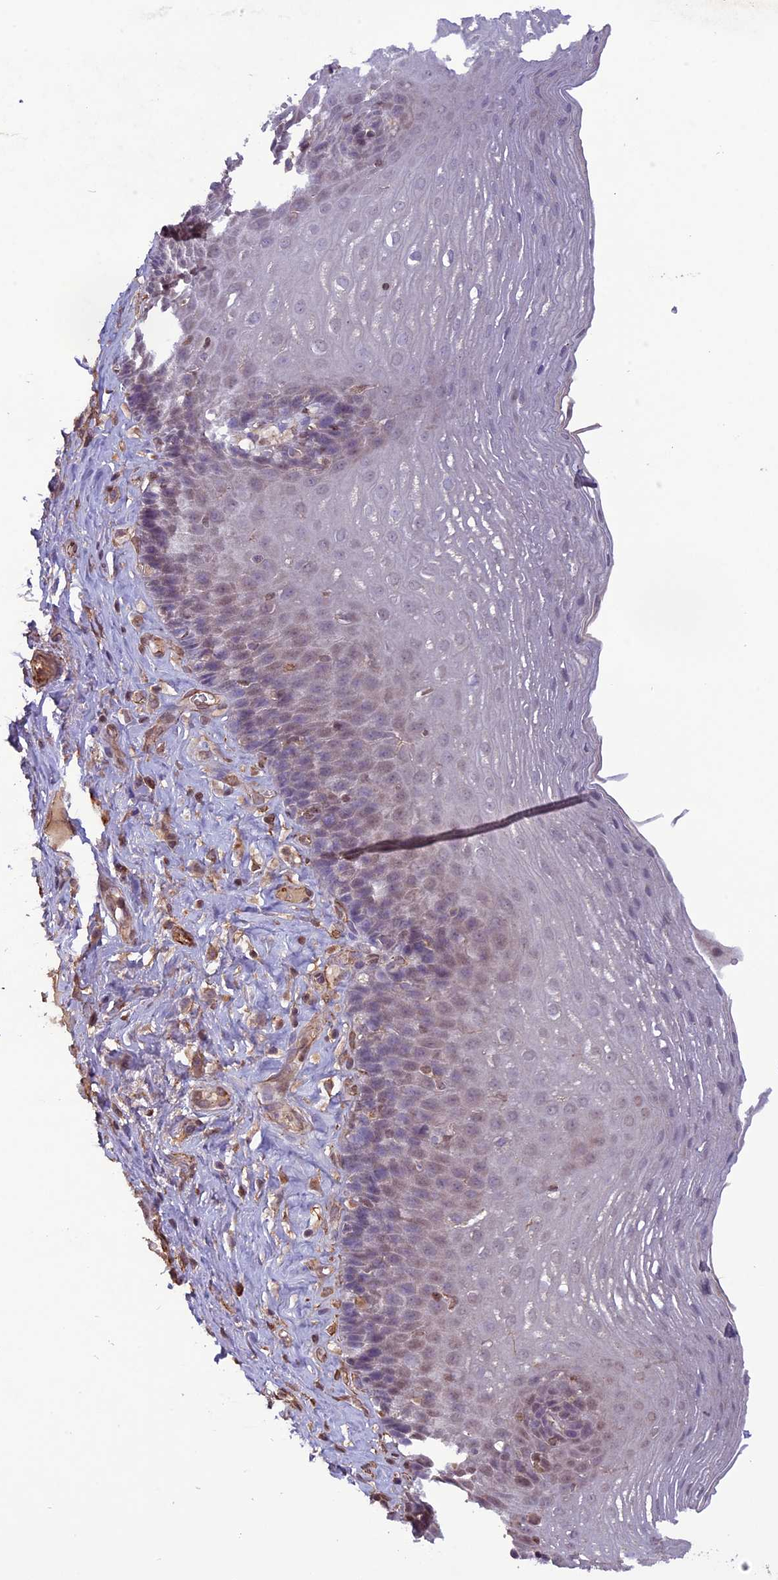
{"staining": {"intensity": "weak", "quantity": "<25%", "location": "nuclear"}, "tissue": "esophagus", "cell_type": "Squamous epithelial cells", "image_type": "normal", "snomed": [{"axis": "morphology", "description": "Normal tissue, NOS"}, {"axis": "topography", "description": "Esophagus"}], "caption": "High magnification brightfield microscopy of normal esophagus stained with DAB (brown) and counterstained with hematoxylin (blue): squamous epithelial cells show no significant positivity. The staining was performed using DAB to visualize the protein expression in brown, while the nuclei were stained in blue with hematoxylin (Magnification: 20x).", "gene": "C3orf70", "patient": {"sex": "female", "age": 66}}